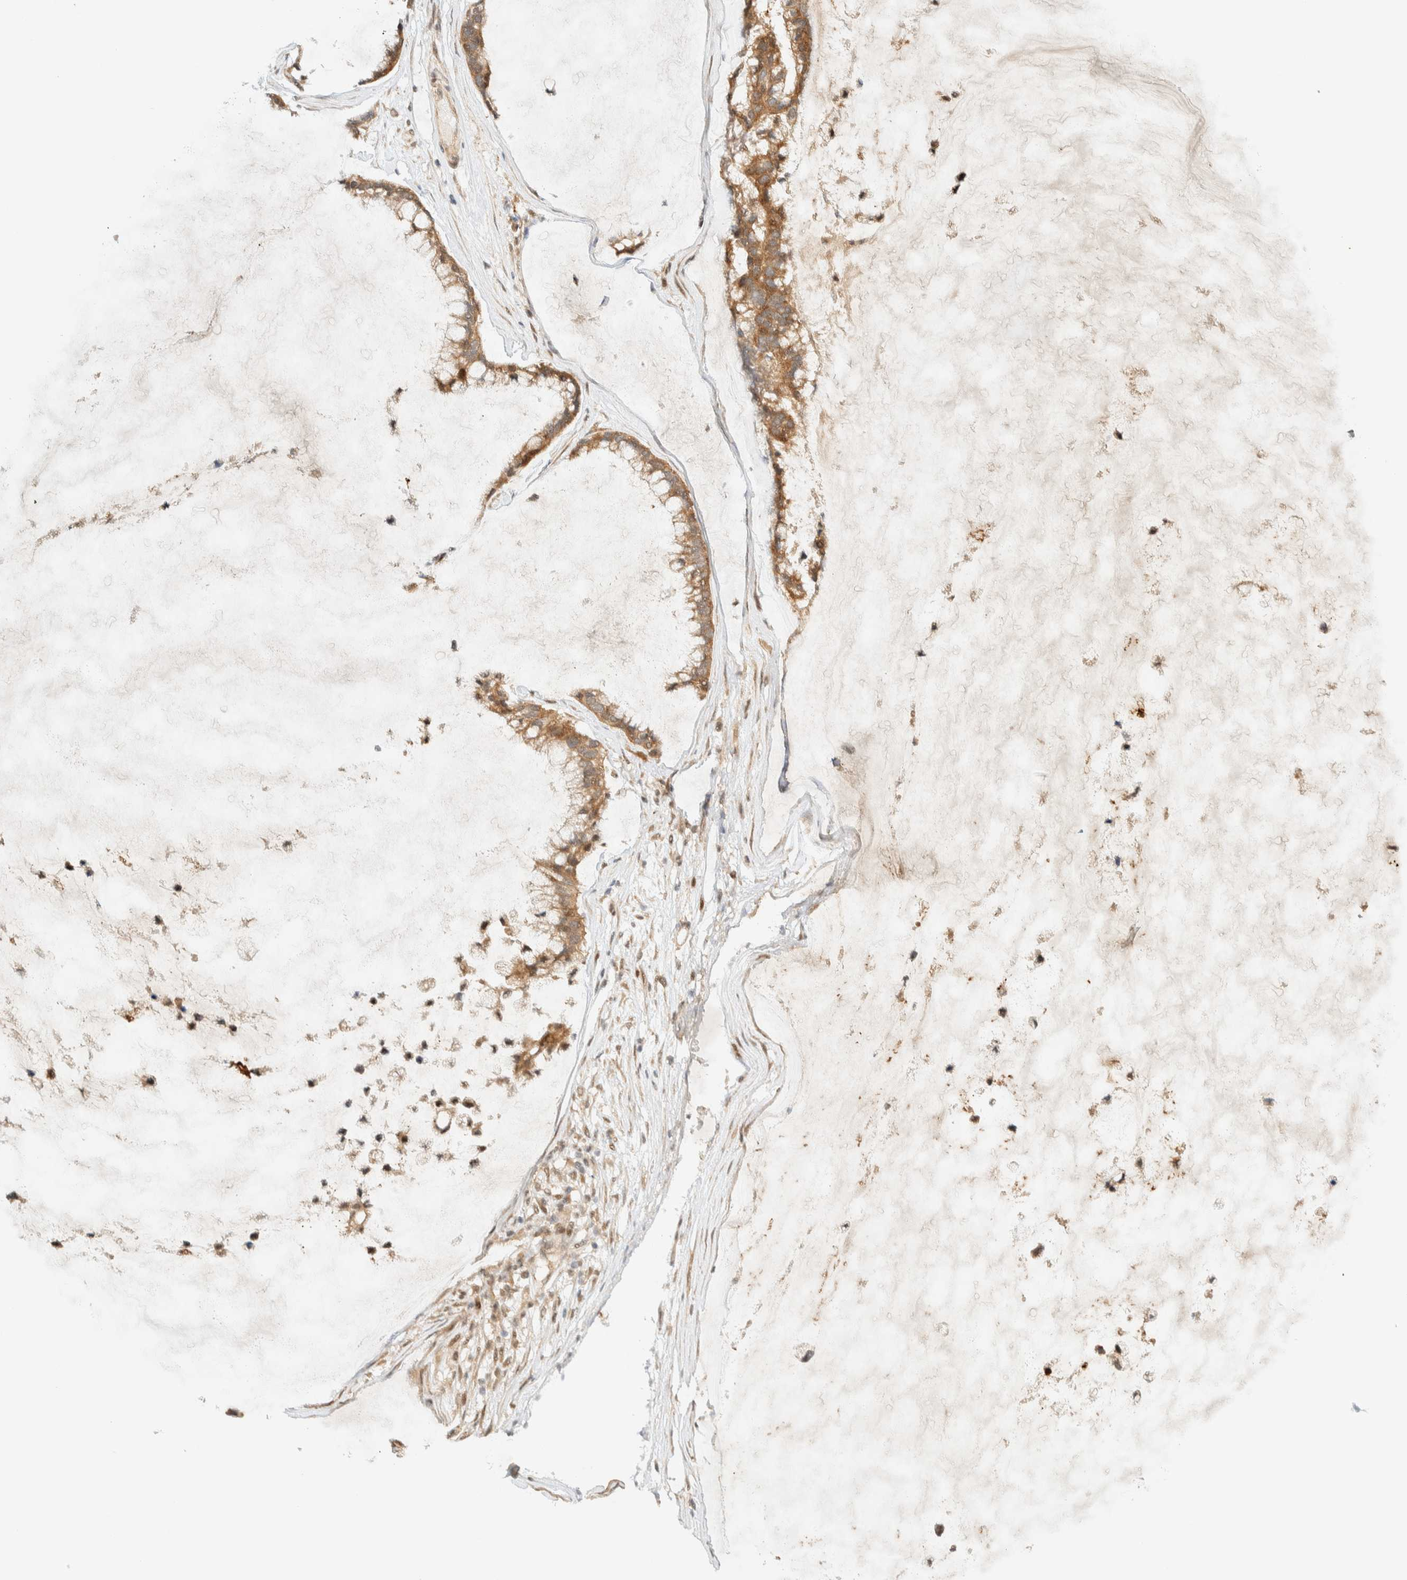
{"staining": {"intensity": "moderate", "quantity": ">75%", "location": "cytoplasmic/membranous"}, "tissue": "ovarian cancer", "cell_type": "Tumor cells", "image_type": "cancer", "snomed": [{"axis": "morphology", "description": "Cystadenocarcinoma, mucinous, NOS"}, {"axis": "topography", "description": "Ovary"}], "caption": "Human ovarian cancer (mucinous cystadenocarcinoma) stained with a protein marker demonstrates moderate staining in tumor cells.", "gene": "ZBTB34", "patient": {"sex": "female", "age": 39}}